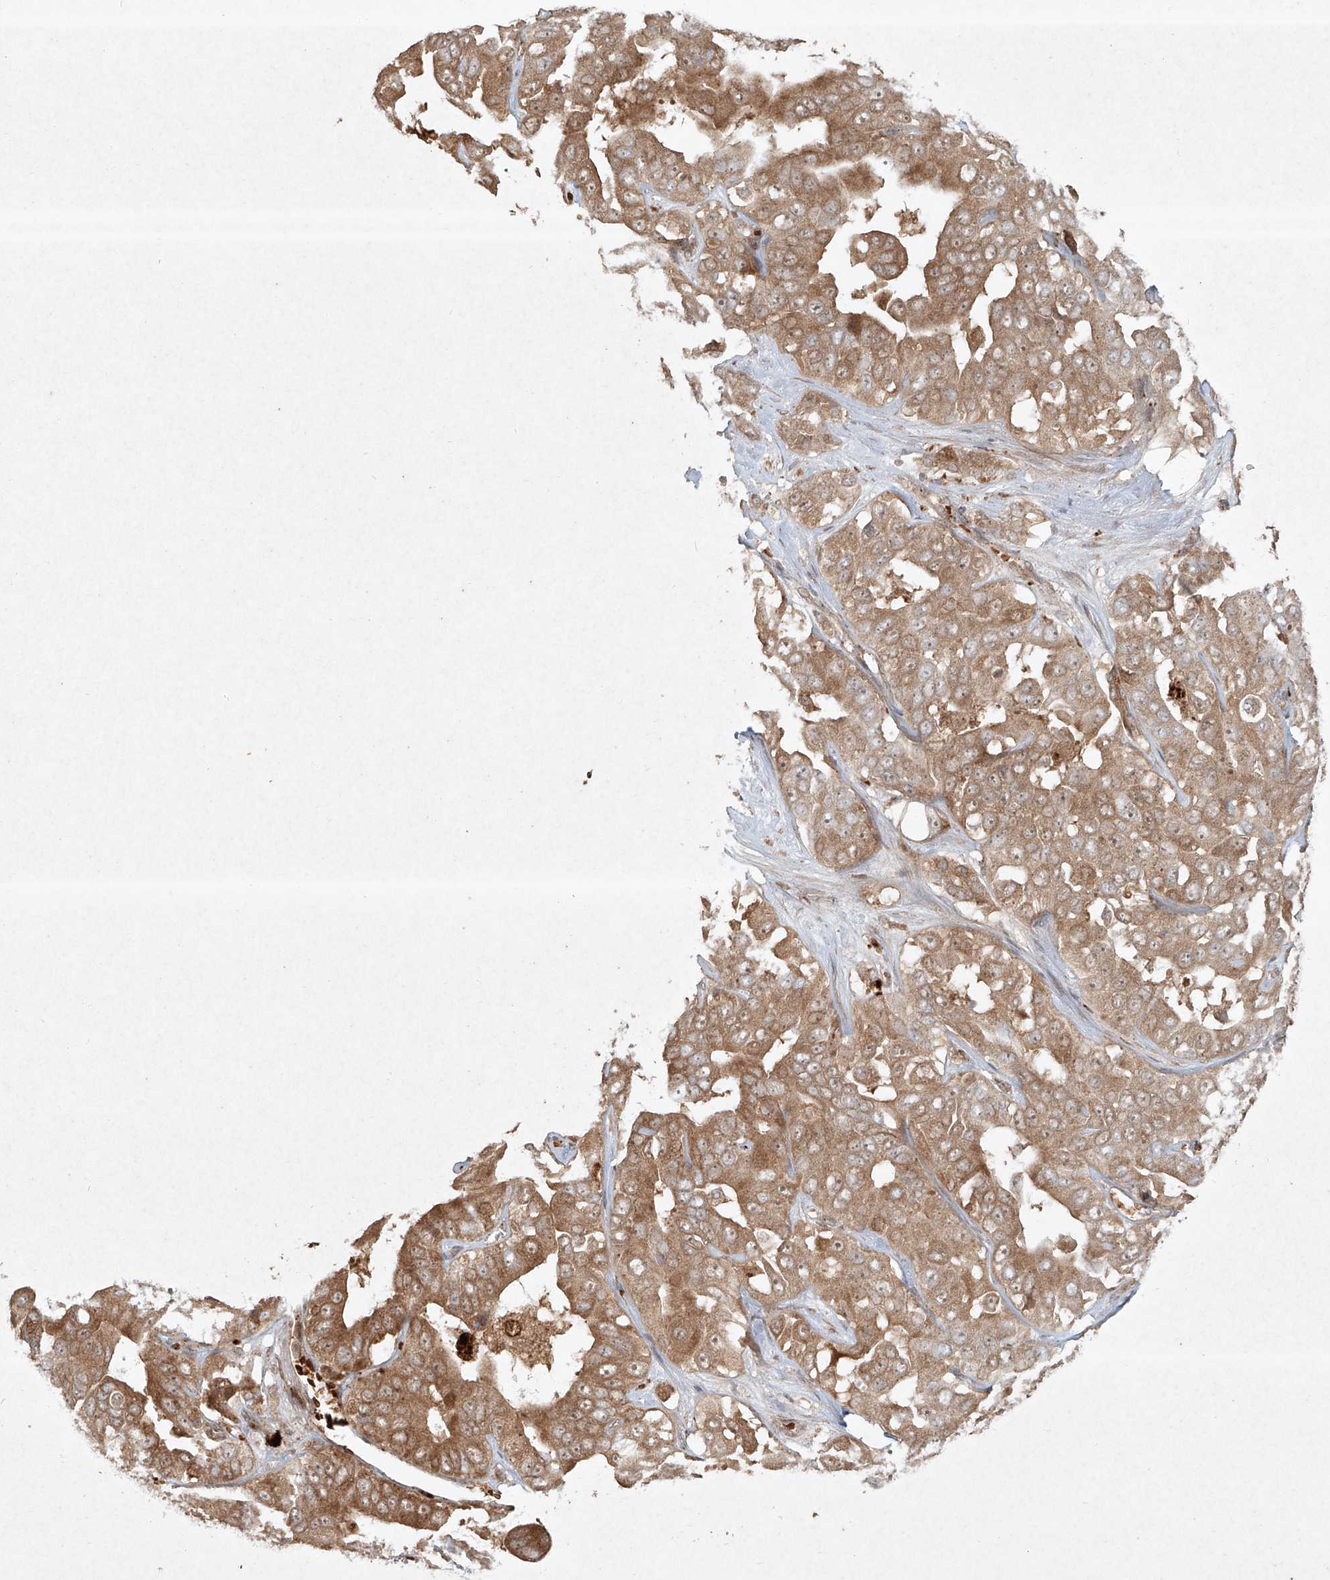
{"staining": {"intensity": "moderate", "quantity": ">75%", "location": "cytoplasmic/membranous"}, "tissue": "liver cancer", "cell_type": "Tumor cells", "image_type": "cancer", "snomed": [{"axis": "morphology", "description": "Cholangiocarcinoma"}, {"axis": "topography", "description": "Liver"}], "caption": "The photomicrograph reveals immunohistochemical staining of liver cholangiocarcinoma. There is moderate cytoplasmic/membranous staining is identified in about >75% of tumor cells.", "gene": "CYYR1", "patient": {"sex": "female", "age": 52}}